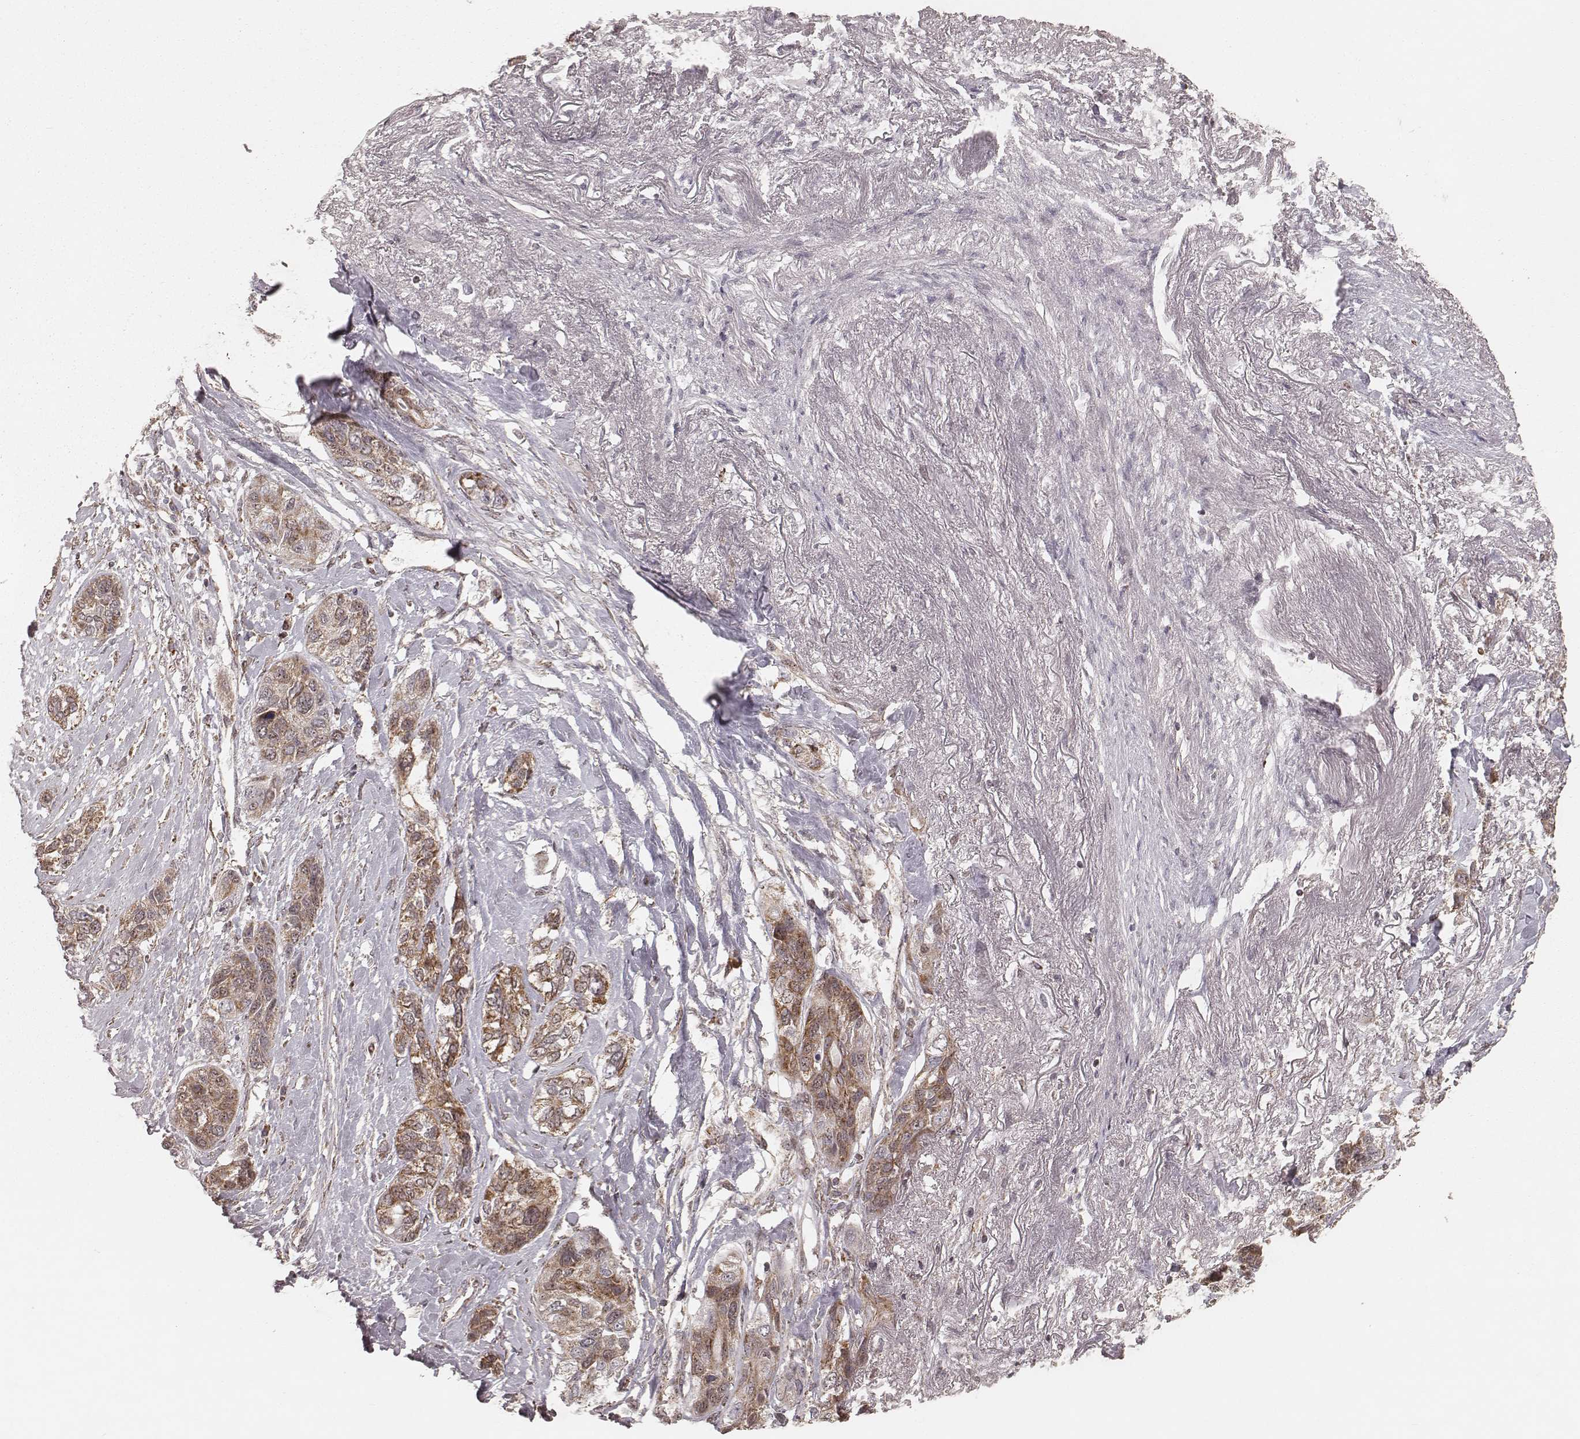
{"staining": {"intensity": "moderate", "quantity": ">75%", "location": "cytoplasmic/membranous"}, "tissue": "lung cancer", "cell_type": "Tumor cells", "image_type": "cancer", "snomed": [{"axis": "morphology", "description": "Squamous cell carcinoma, NOS"}, {"axis": "topography", "description": "Lung"}], "caption": "Lung cancer stained with immunohistochemistry demonstrates moderate cytoplasmic/membranous expression in approximately >75% of tumor cells. The protein of interest is stained brown, and the nuclei are stained in blue (DAB IHC with brightfield microscopy, high magnification).", "gene": "NDUFA7", "patient": {"sex": "female", "age": 70}}